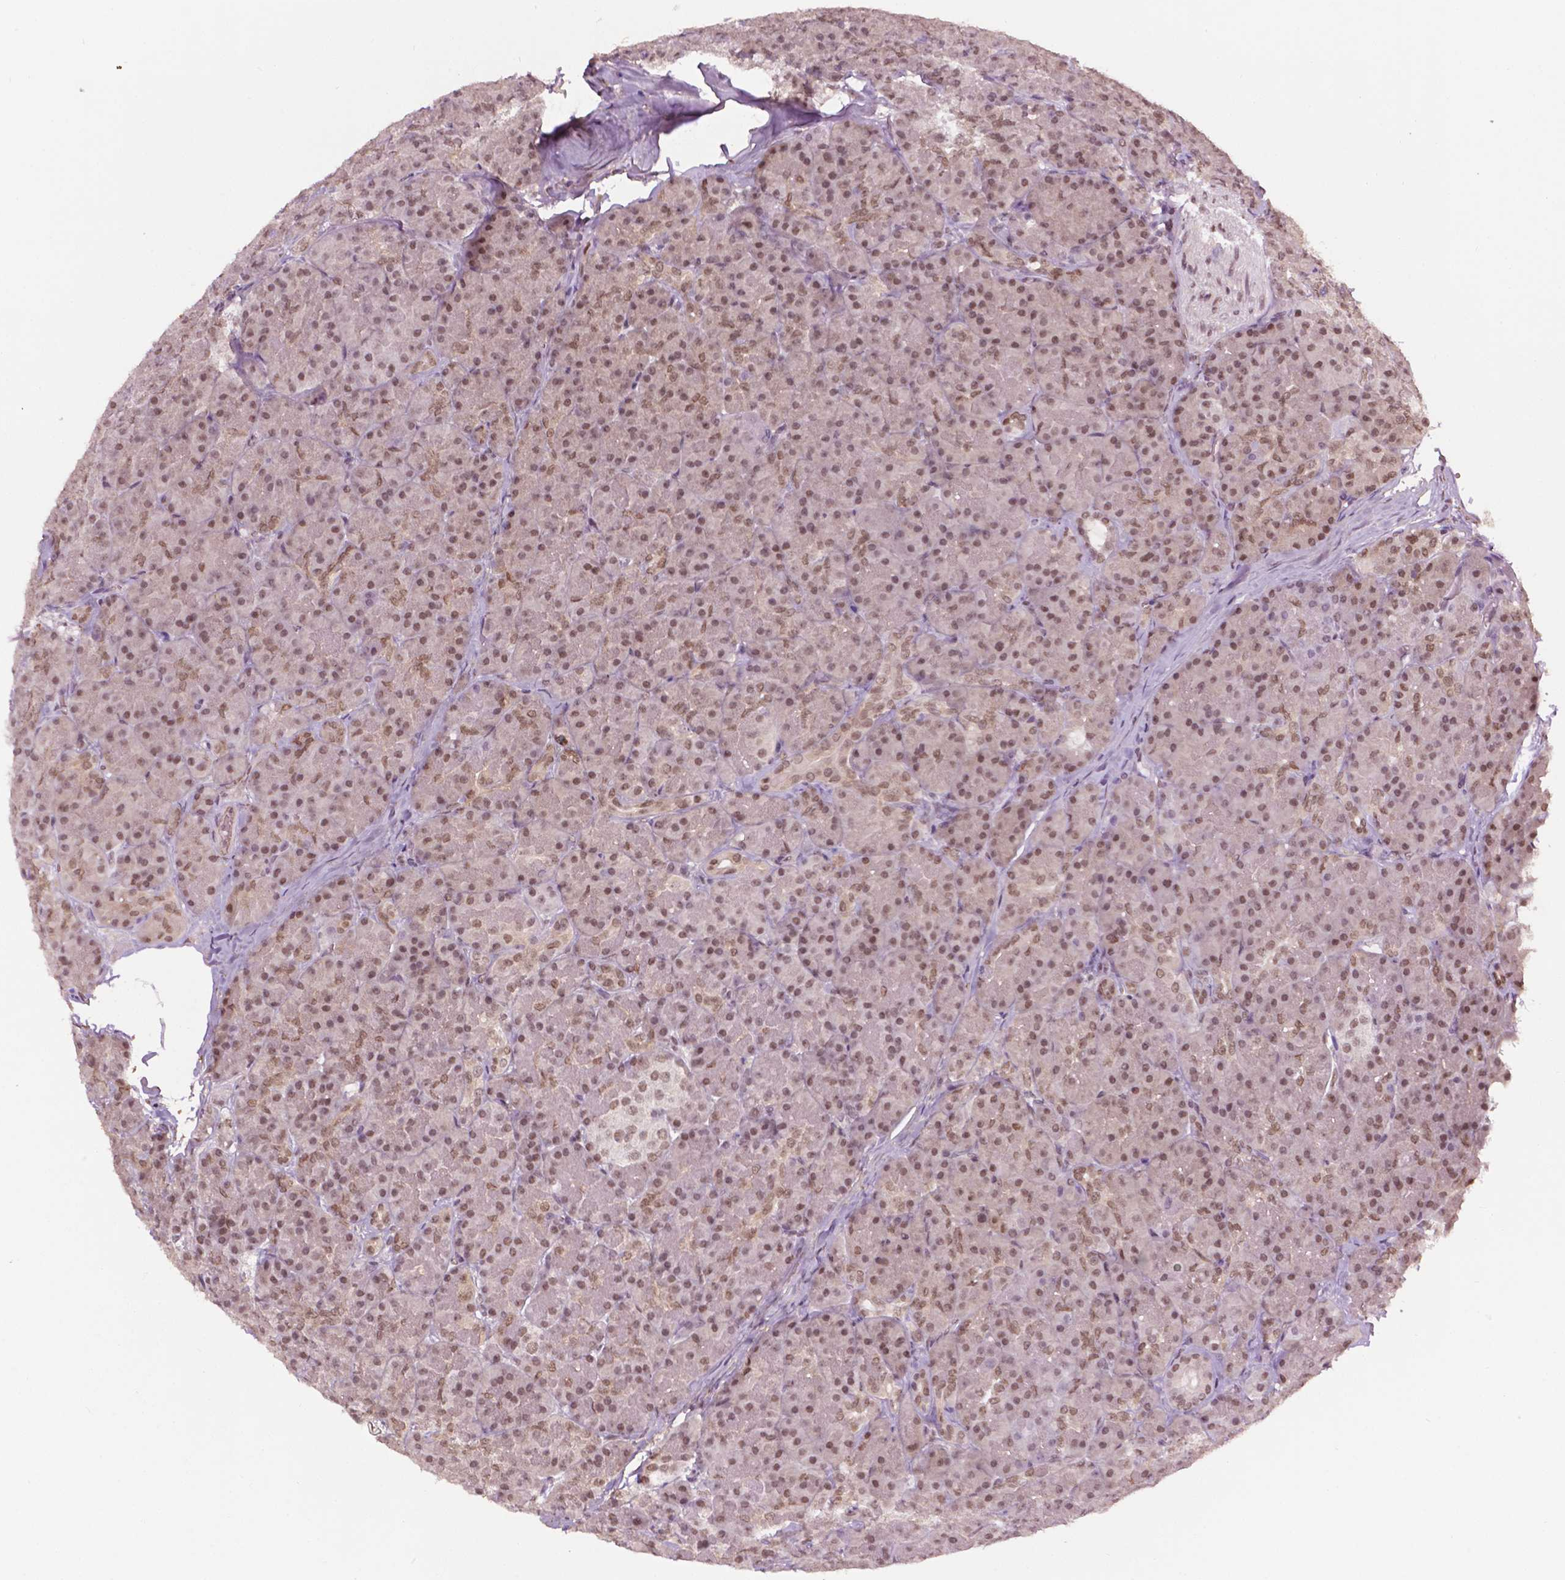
{"staining": {"intensity": "moderate", "quantity": ">75%", "location": "nuclear"}, "tissue": "pancreas", "cell_type": "Exocrine glandular cells", "image_type": "normal", "snomed": [{"axis": "morphology", "description": "Normal tissue, NOS"}, {"axis": "topography", "description": "Pancreas"}], "caption": "Protein analysis of unremarkable pancreas demonstrates moderate nuclear expression in approximately >75% of exocrine glandular cells.", "gene": "UBQLN4", "patient": {"sex": "male", "age": 57}}